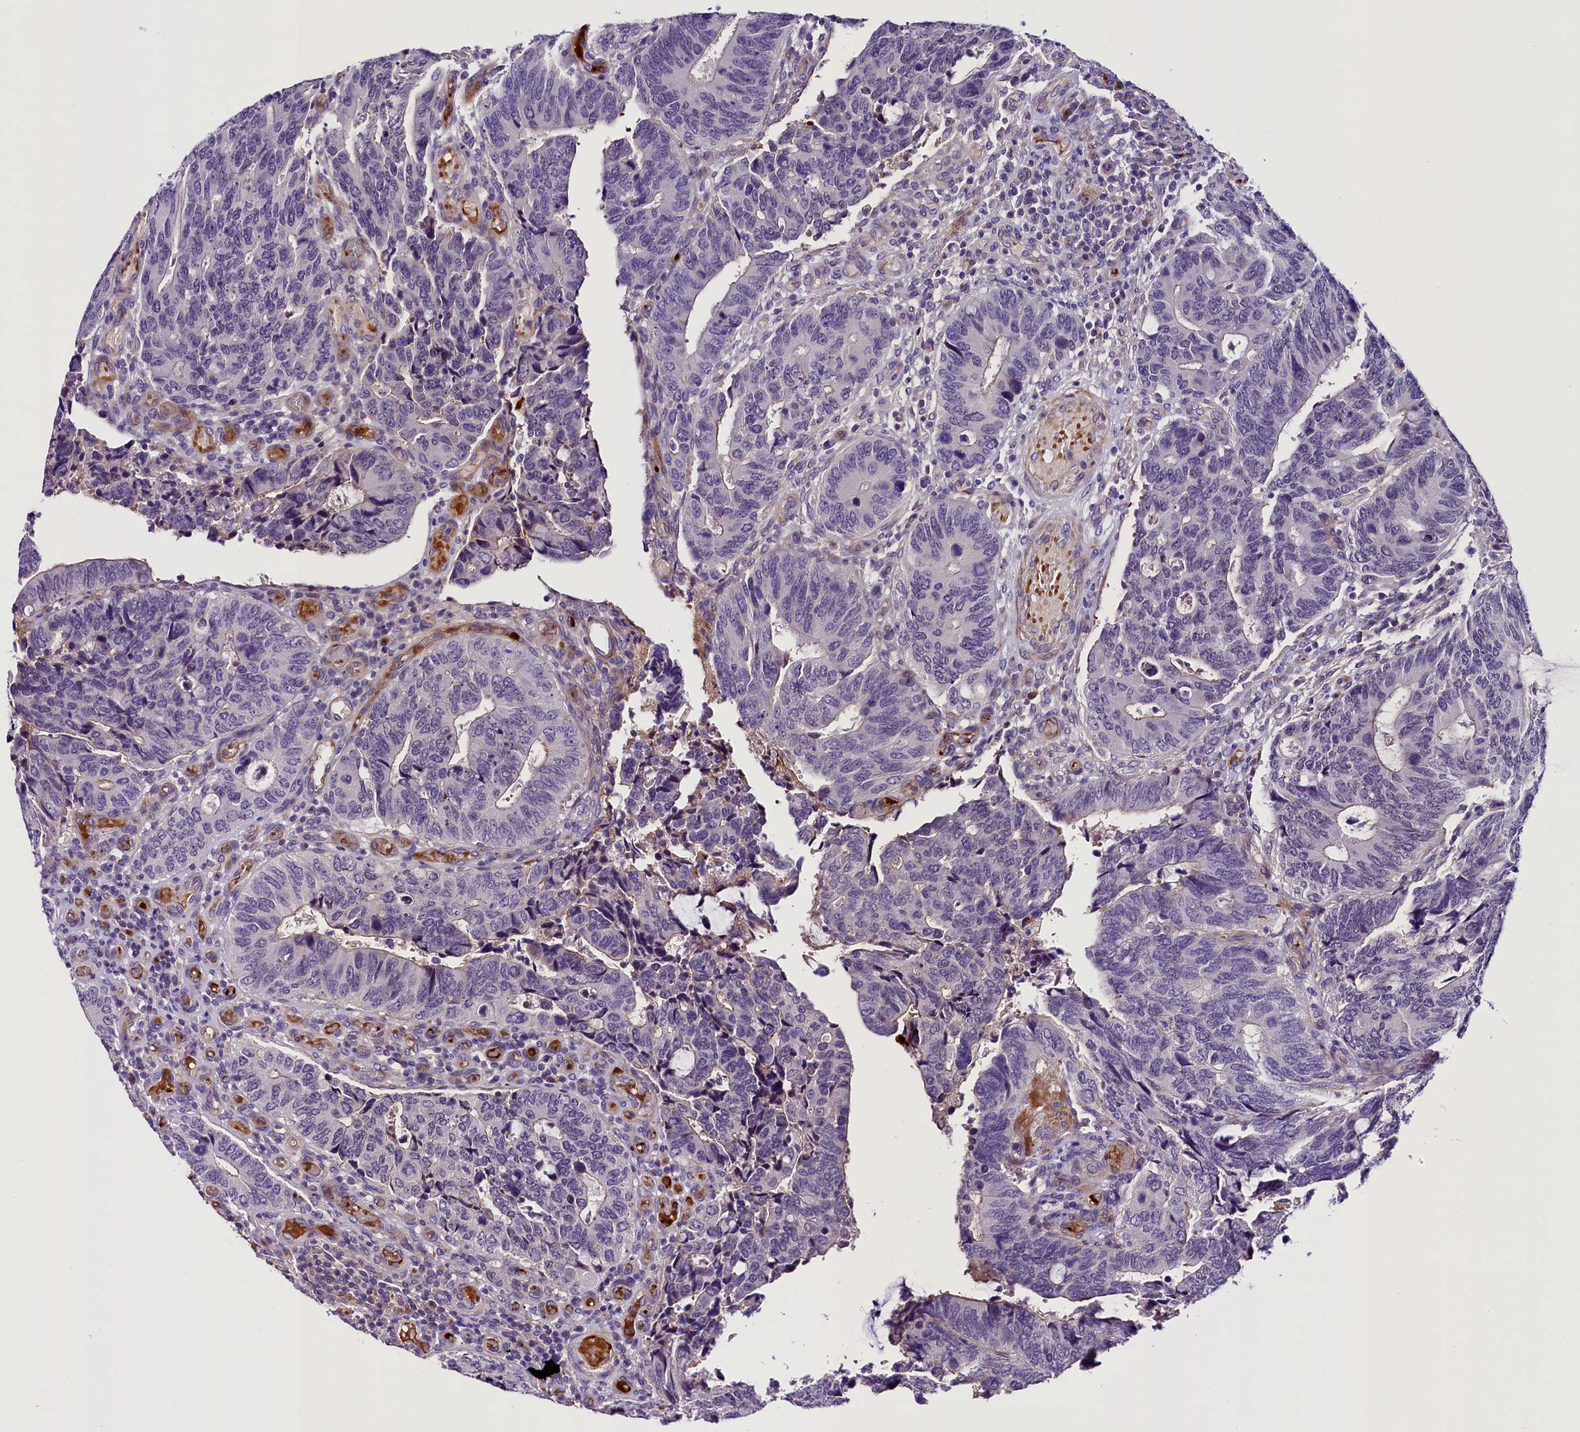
{"staining": {"intensity": "negative", "quantity": "none", "location": "none"}, "tissue": "colorectal cancer", "cell_type": "Tumor cells", "image_type": "cancer", "snomed": [{"axis": "morphology", "description": "Adenocarcinoma, NOS"}, {"axis": "topography", "description": "Colon"}], "caption": "Immunohistochemistry (IHC) image of neoplastic tissue: human colorectal cancer (adenocarcinoma) stained with DAB exhibits no significant protein staining in tumor cells. Brightfield microscopy of immunohistochemistry stained with DAB (brown) and hematoxylin (blue), captured at high magnification.", "gene": "MEX3B", "patient": {"sex": "male", "age": 87}}